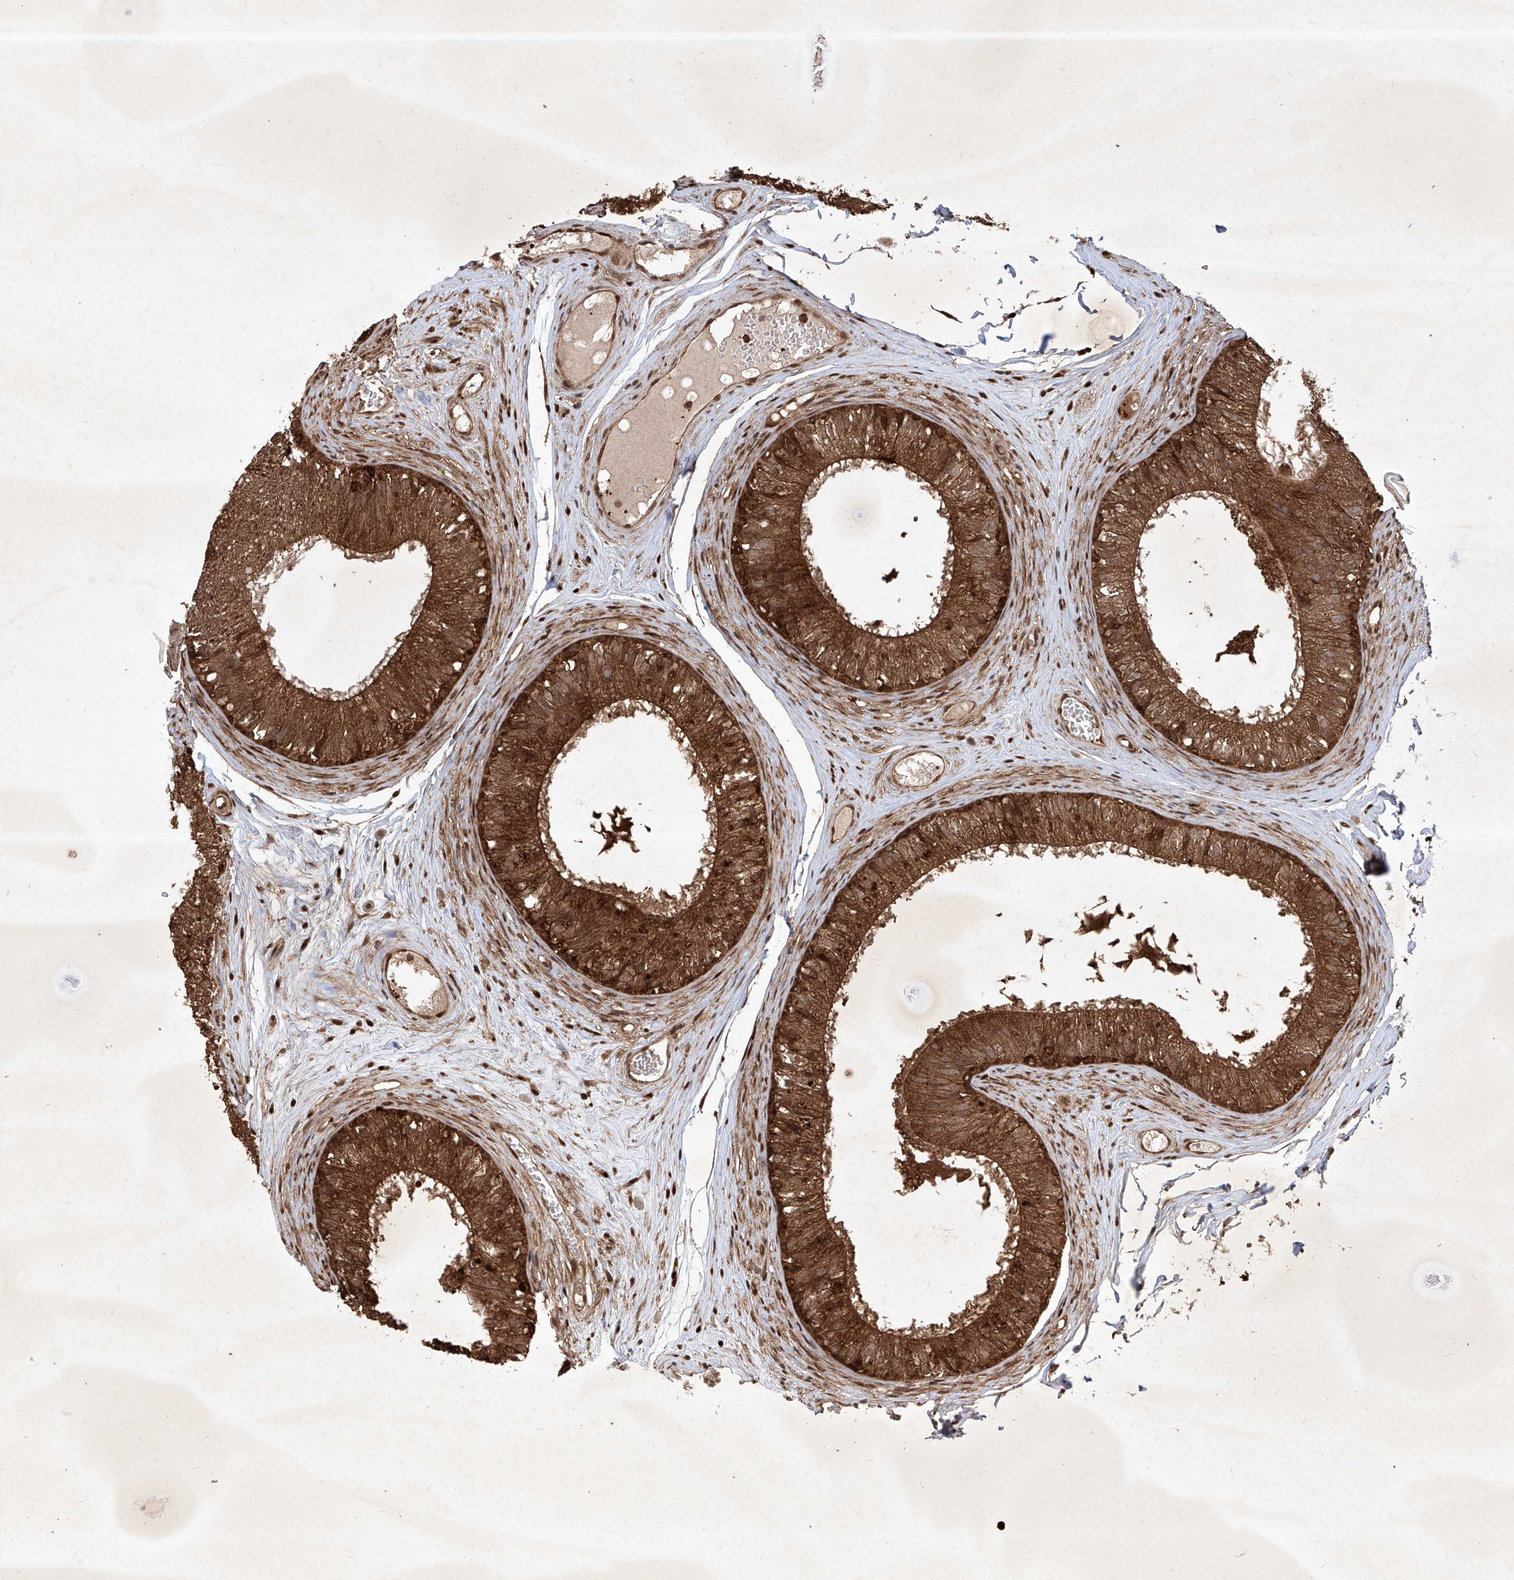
{"staining": {"intensity": "strong", "quantity": ">75%", "location": "cytoplasmic/membranous,nuclear"}, "tissue": "epididymis", "cell_type": "Glandular cells", "image_type": "normal", "snomed": [{"axis": "morphology", "description": "Normal tissue, NOS"}, {"axis": "morphology", "description": "Seminoma in situ"}, {"axis": "topography", "description": "Testis"}, {"axis": "topography", "description": "Epididymis"}], "caption": "Immunohistochemical staining of benign human epididymis displays >75% levels of strong cytoplasmic/membranous,nuclear protein expression in about >75% of glandular cells.", "gene": "MAGED2", "patient": {"sex": "male", "age": 28}}